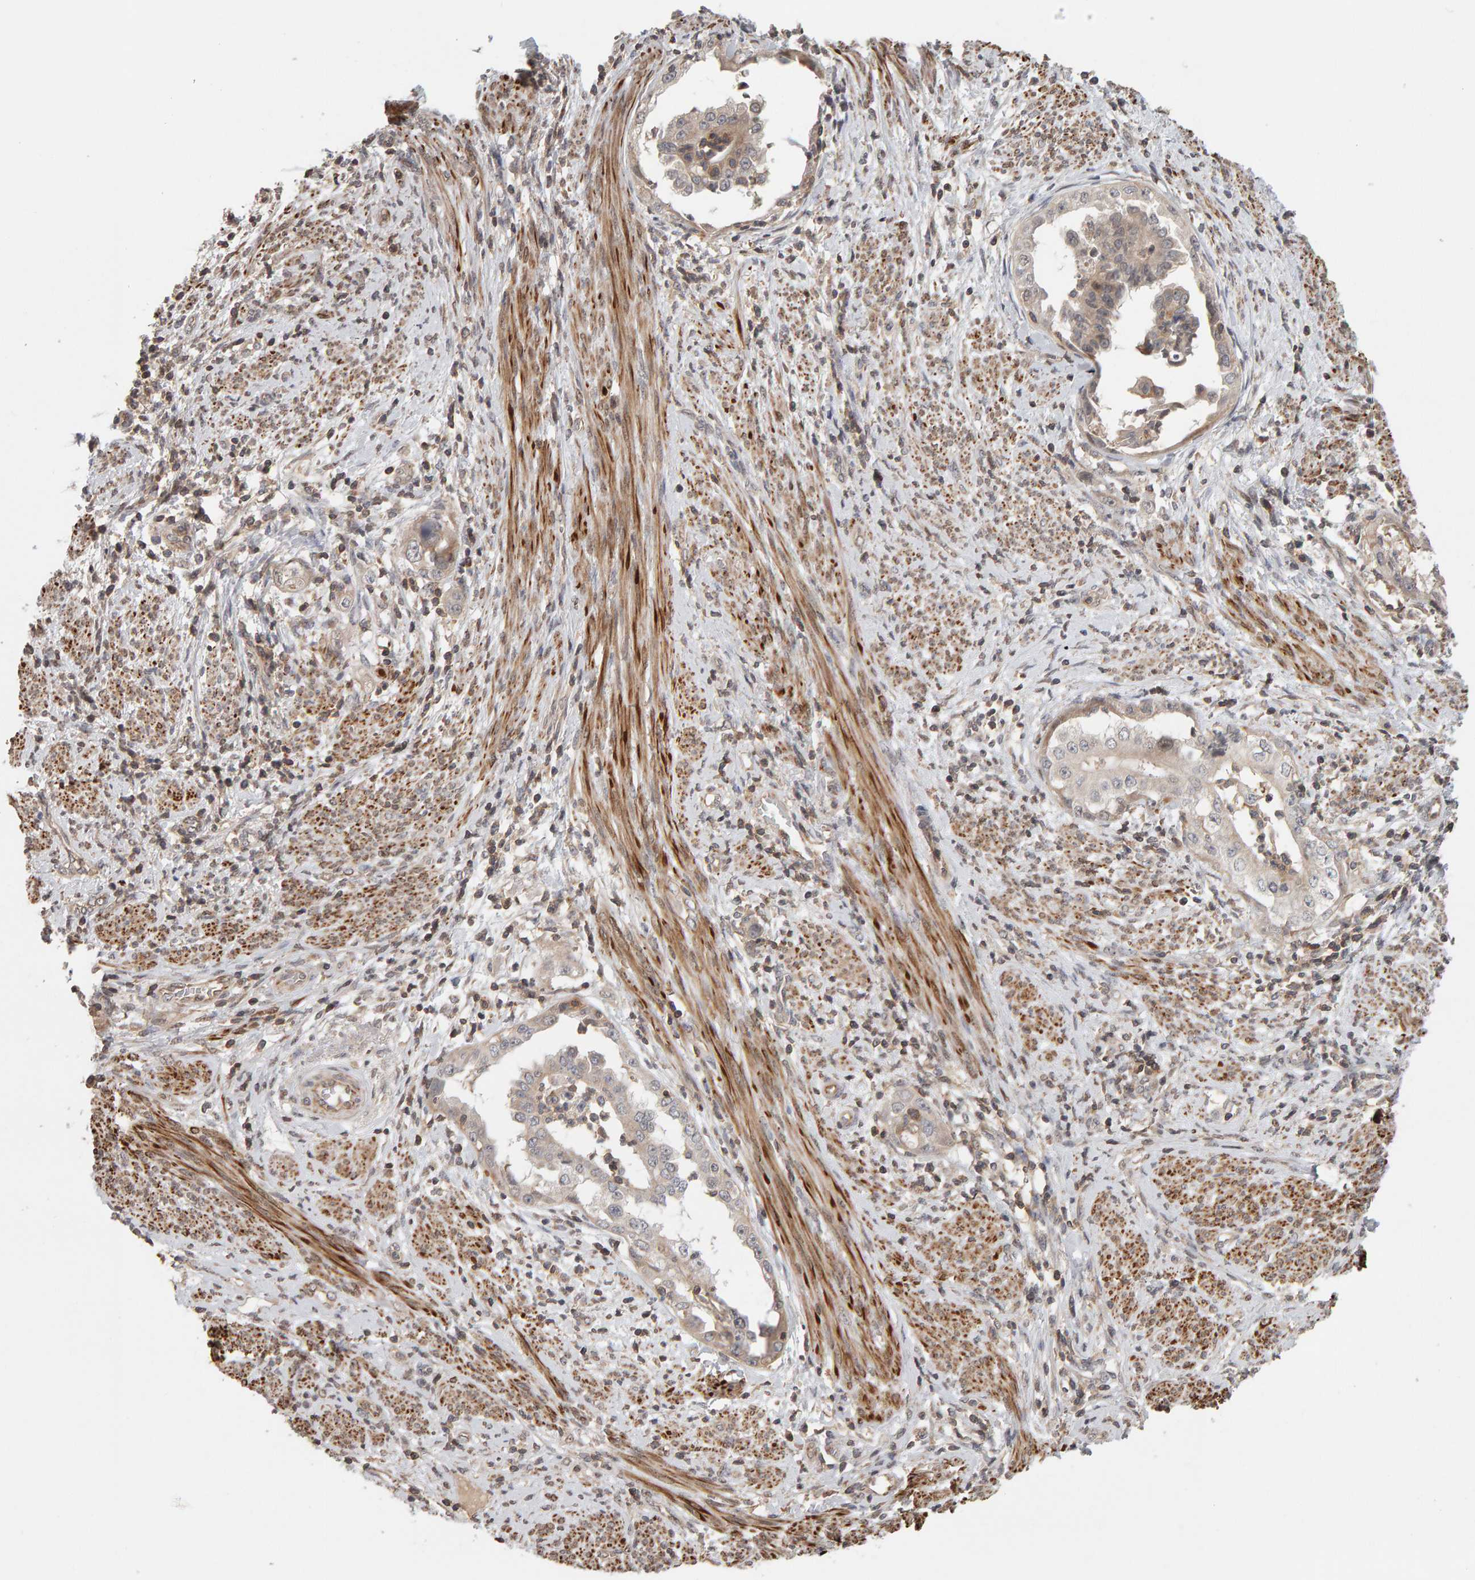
{"staining": {"intensity": "negative", "quantity": "none", "location": "none"}, "tissue": "endometrial cancer", "cell_type": "Tumor cells", "image_type": "cancer", "snomed": [{"axis": "morphology", "description": "Adenocarcinoma, NOS"}, {"axis": "topography", "description": "Endometrium"}], "caption": "Endometrial cancer (adenocarcinoma) stained for a protein using immunohistochemistry reveals no positivity tumor cells.", "gene": "TEFM", "patient": {"sex": "female", "age": 85}}